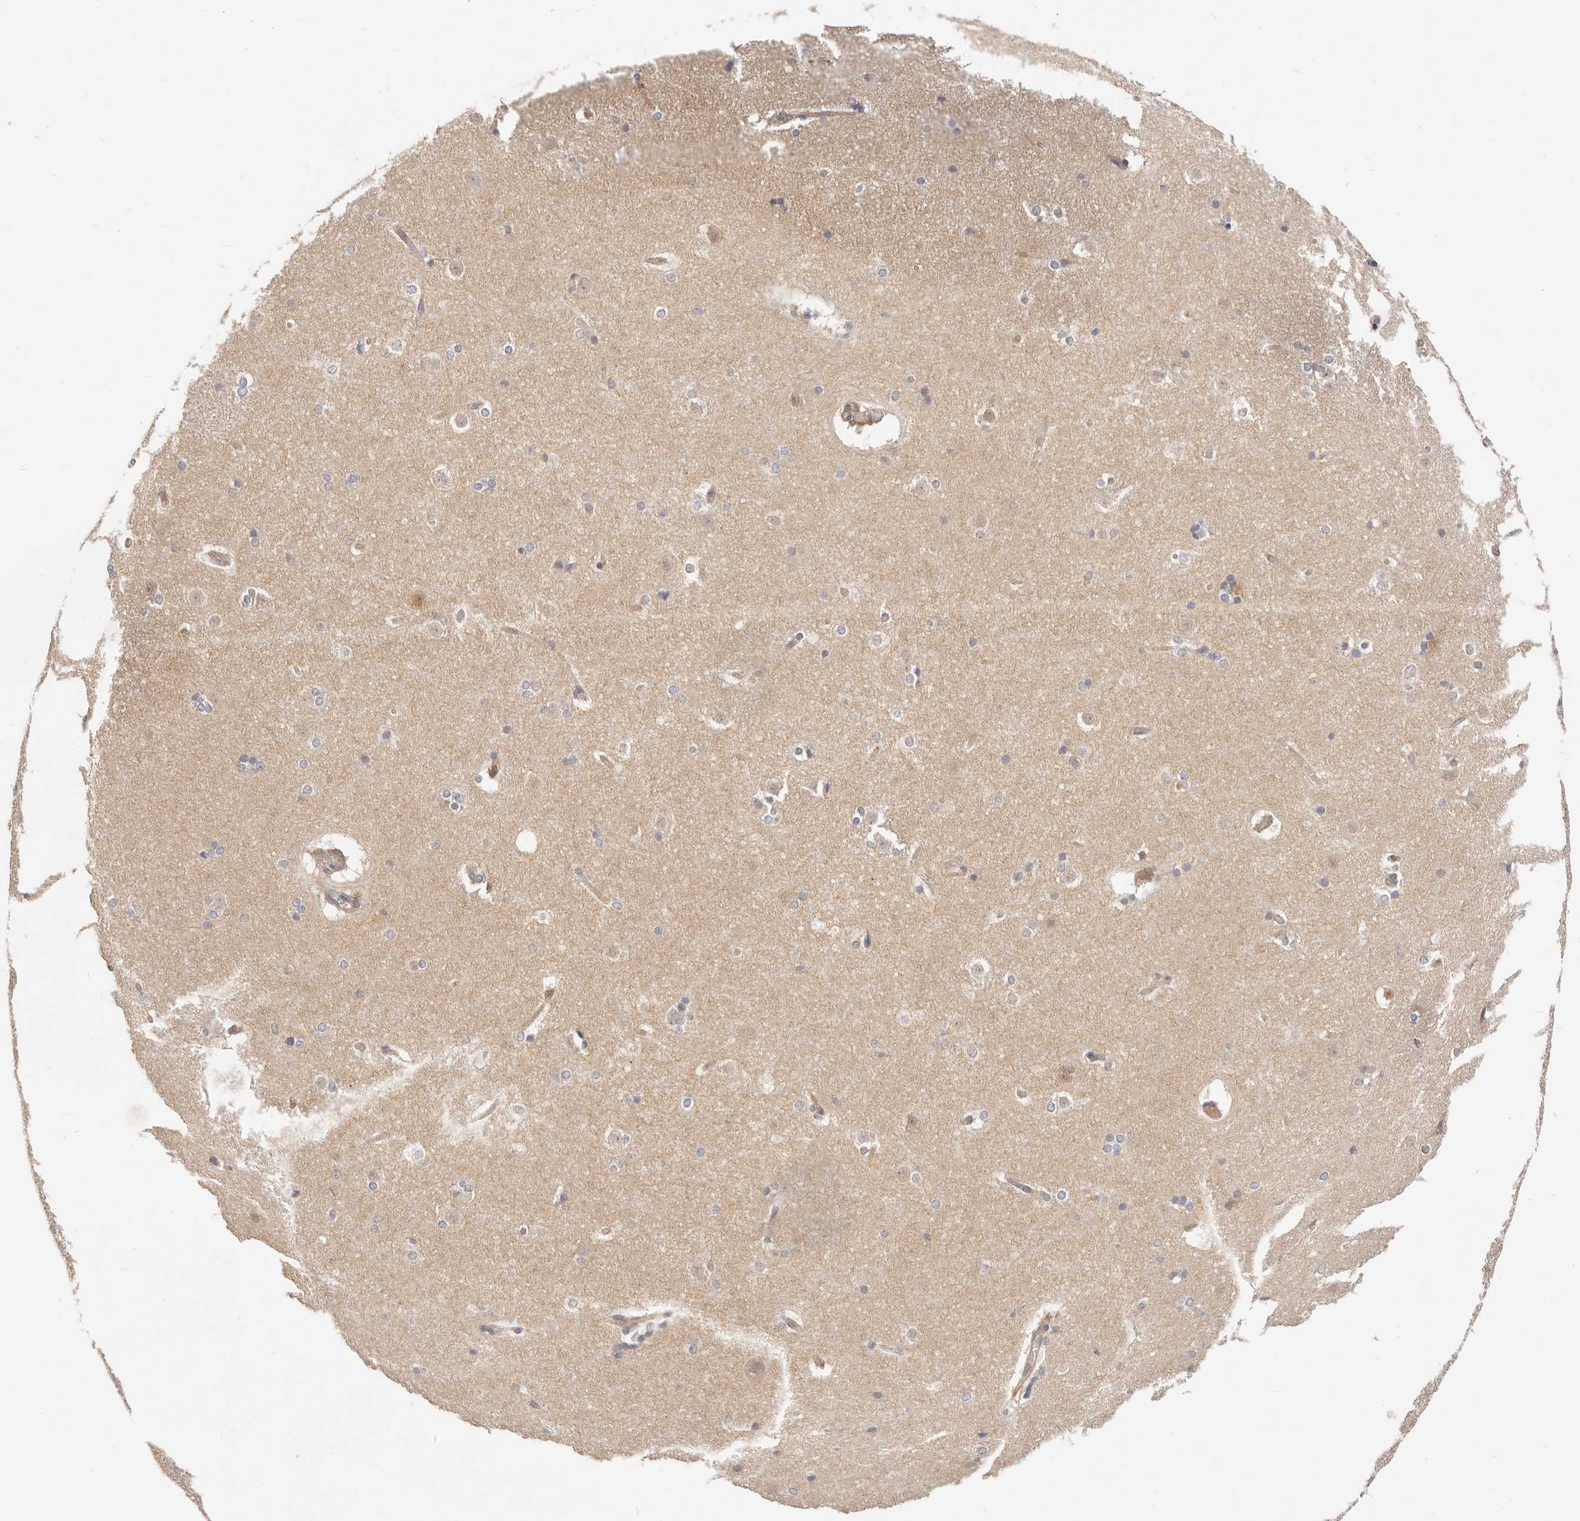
{"staining": {"intensity": "weak", "quantity": "<25%", "location": "cytoplasmic/membranous"}, "tissue": "caudate", "cell_type": "Glial cells", "image_type": "normal", "snomed": [{"axis": "morphology", "description": "Normal tissue, NOS"}, {"axis": "topography", "description": "Lateral ventricle wall"}], "caption": "IHC of unremarkable caudate demonstrates no expression in glial cells. (DAB immunohistochemistry (IHC) visualized using brightfield microscopy, high magnification).", "gene": "DTNBP1", "patient": {"sex": "female", "age": 19}}